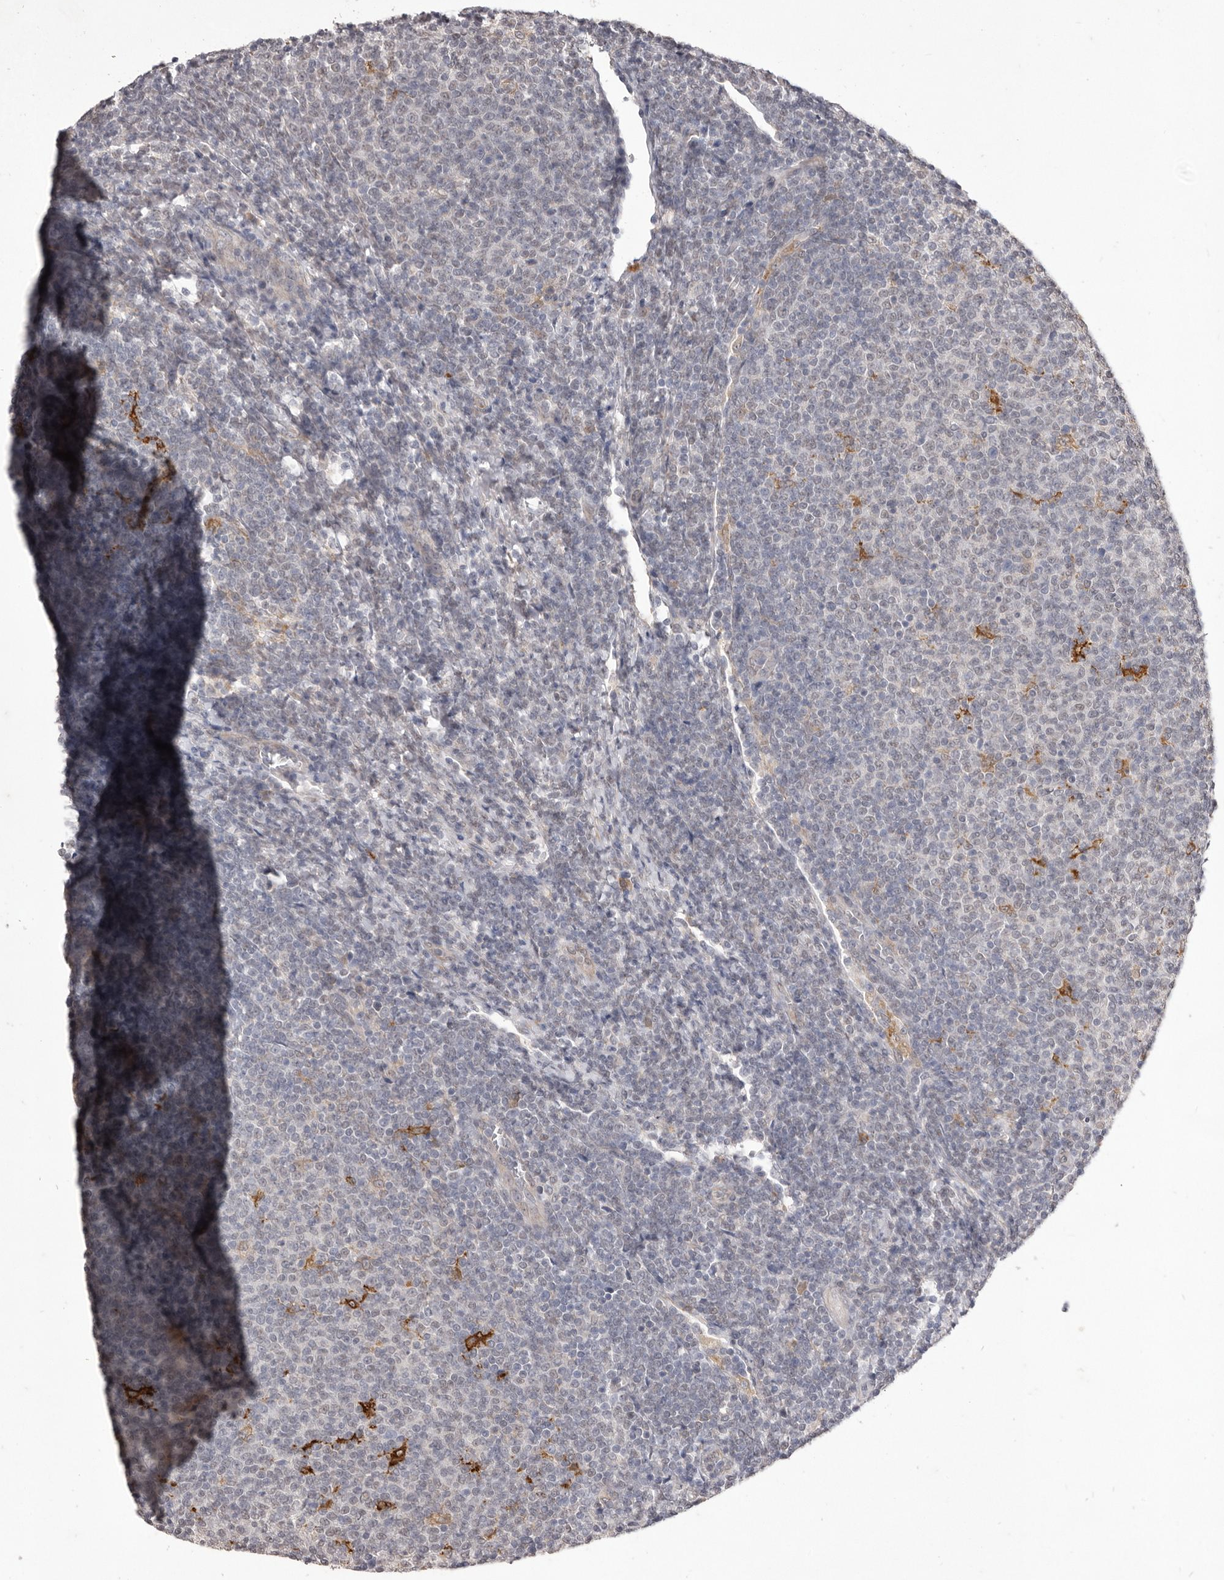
{"staining": {"intensity": "negative", "quantity": "none", "location": "none"}, "tissue": "lymphoma", "cell_type": "Tumor cells", "image_type": "cancer", "snomed": [{"axis": "morphology", "description": "Malignant lymphoma, non-Hodgkin's type, Low grade"}, {"axis": "topography", "description": "Lymph node"}], "caption": "Lymphoma was stained to show a protein in brown. There is no significant expression in tumor cells.", "gene": "VPS45", "patient": {"sex": "male", "age": 66}}